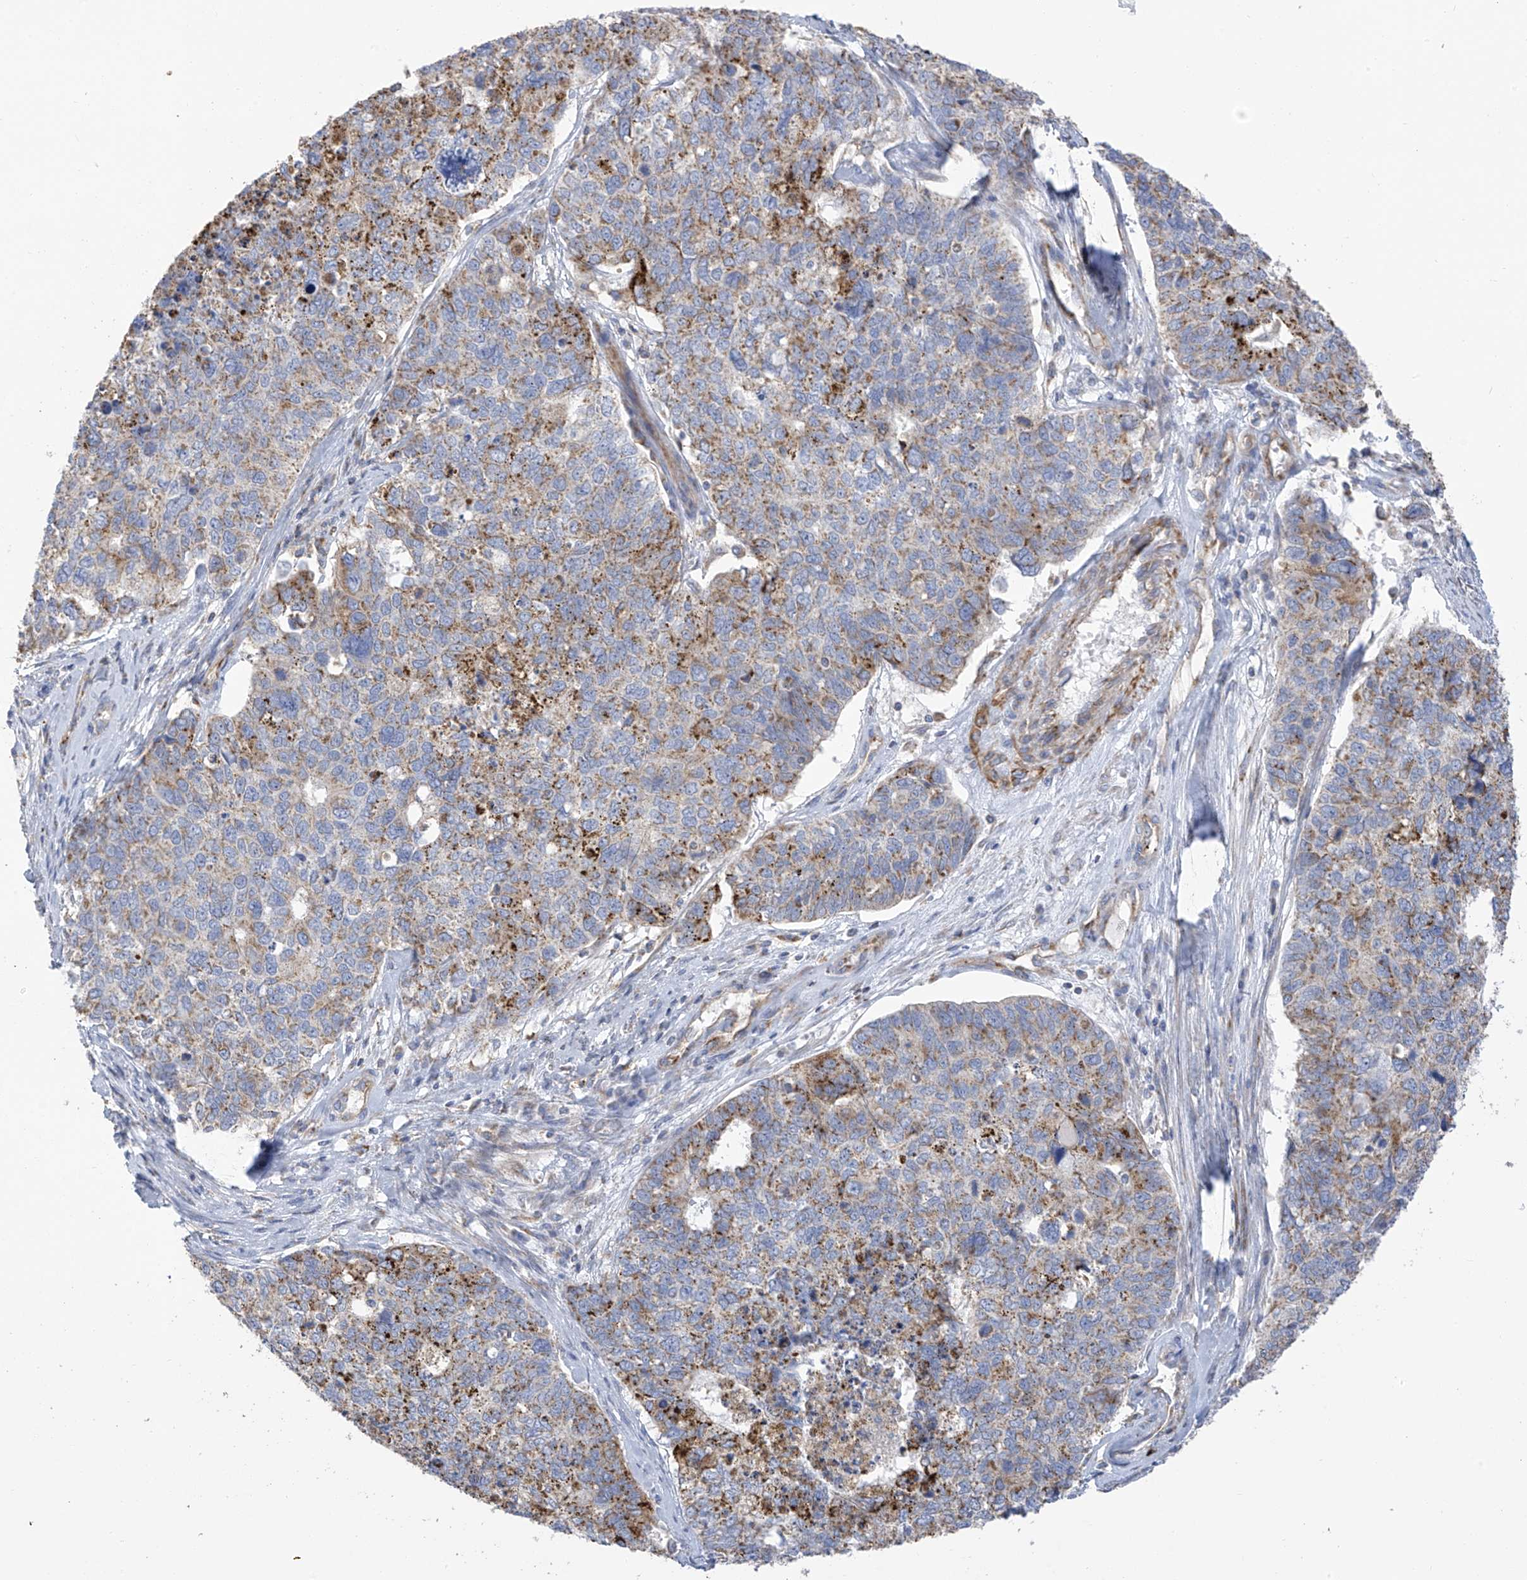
{"staining": {"intensity": "strong", "quantity": "25%-75%", "location": "cytoplasmic/membranous"}, "tissue": "cervical cancer", "cell_type": "Tumor cells", "image_type": "cancer", "snomed": [{"axis": "morphology", "description": "Squamous cell carcinoma, NOS"}, {"axis": "topography", "description": "Cervix"}], "caption": "DAB immunohistochemical staining of human cervical cancer (squamous cell carcinoma) exhibits strong cytoplasmic/membranous protein positivity in about 25%-75% of tumor cells. (Stains: DAB (3,3'-diaminobenzidine) in brown, nuclei in blue, Microscopy: brightfield microscopy at high magnification).", "gene": "ITM2B", "patient": {"sex": "female", "age": 63}}